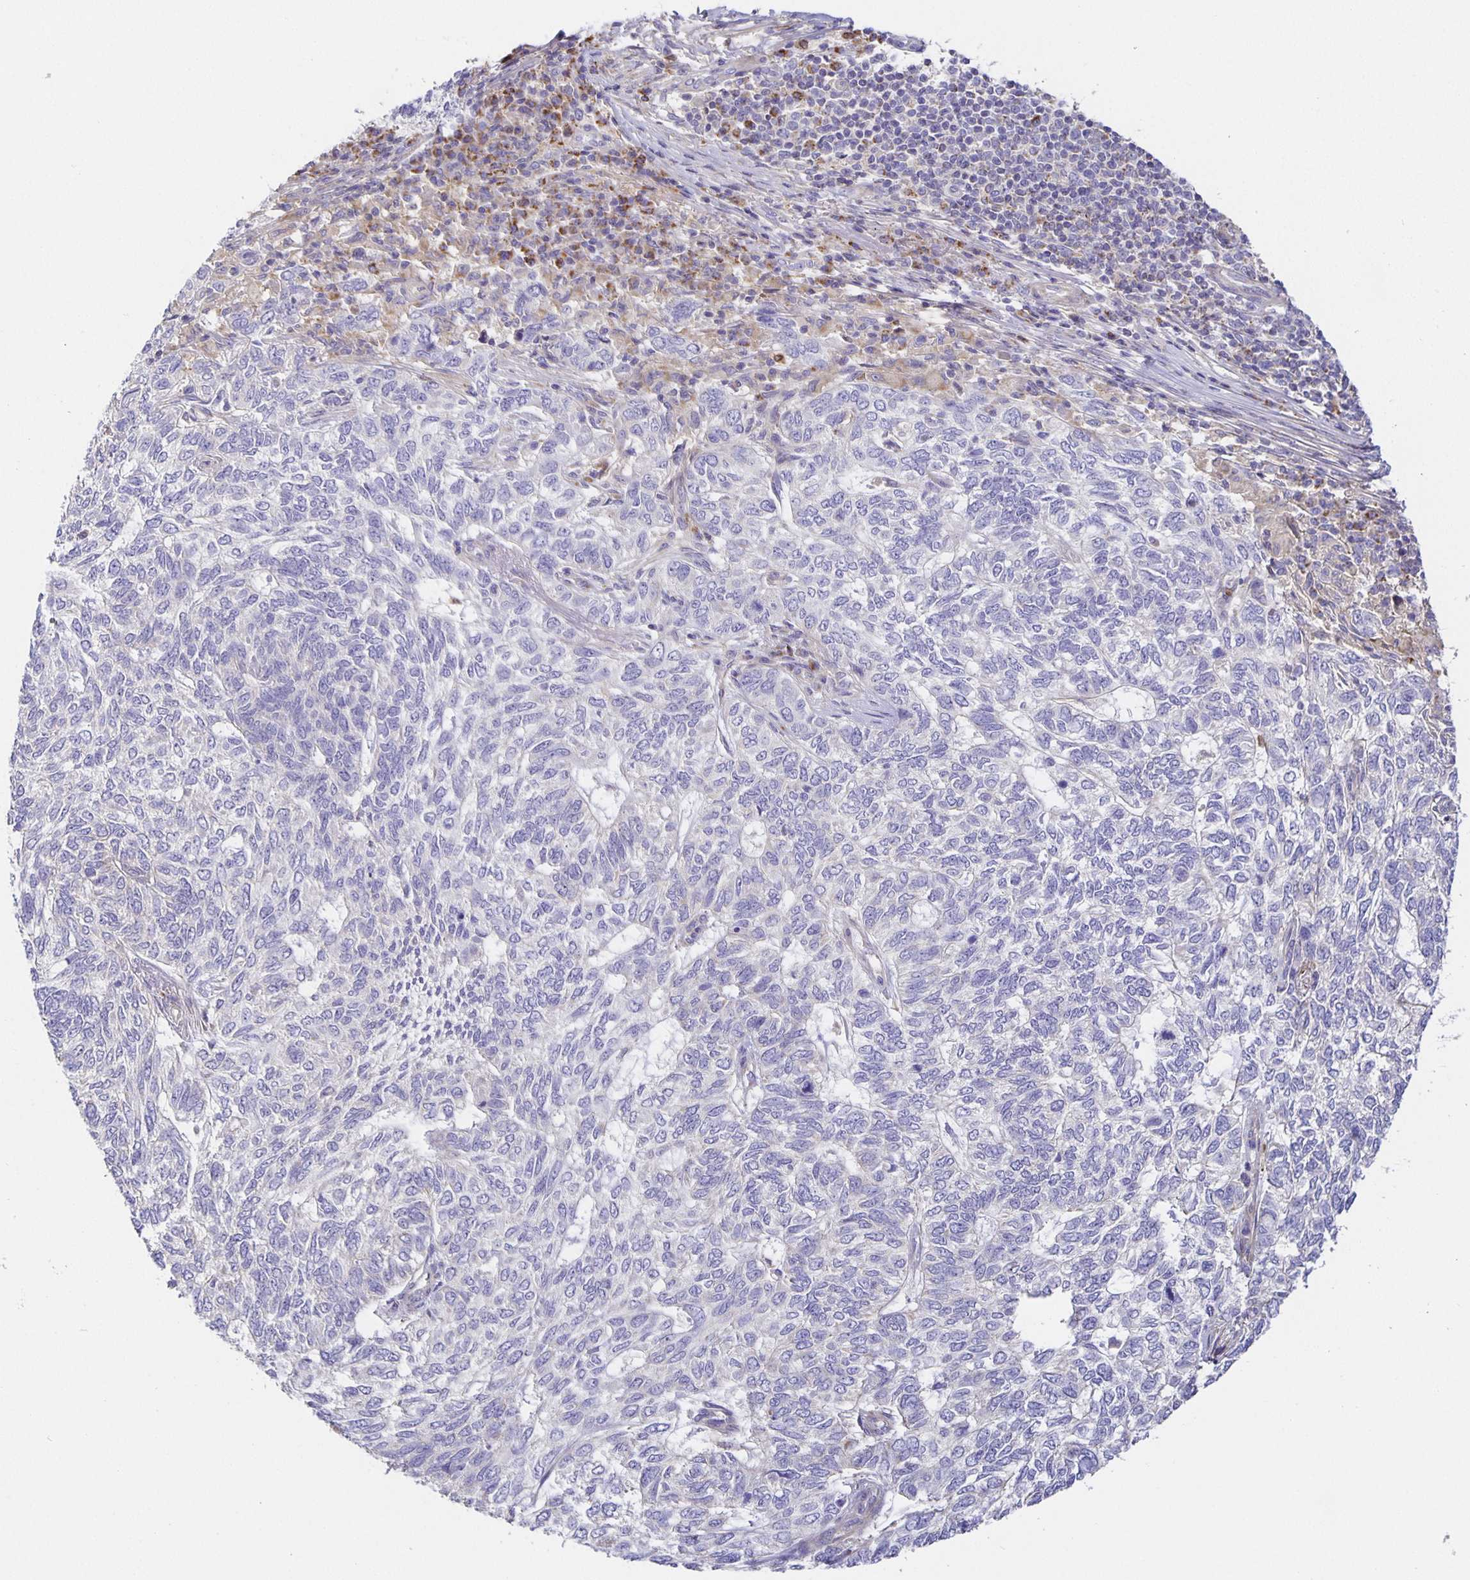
{"staining": {"intensity": "negative", "quantity": "none", "location": "none"}, "tissue": "skin cancer", "cell_type": "Tumor cells", "image_type": "cancer", "snomed": [{"axis": "morphology", "description": "Basal cell carcinoma"}, {"axis": "topography", "description": "Skin"}], "caption": "DAB (3,3'-diaminobenzidine) immunohistochemical staining of human skin basal cell carcinoma displays no significant expression in tumor cells.", "gene": "FLRT3", "patient": {"sex": "female", "age": 65}}